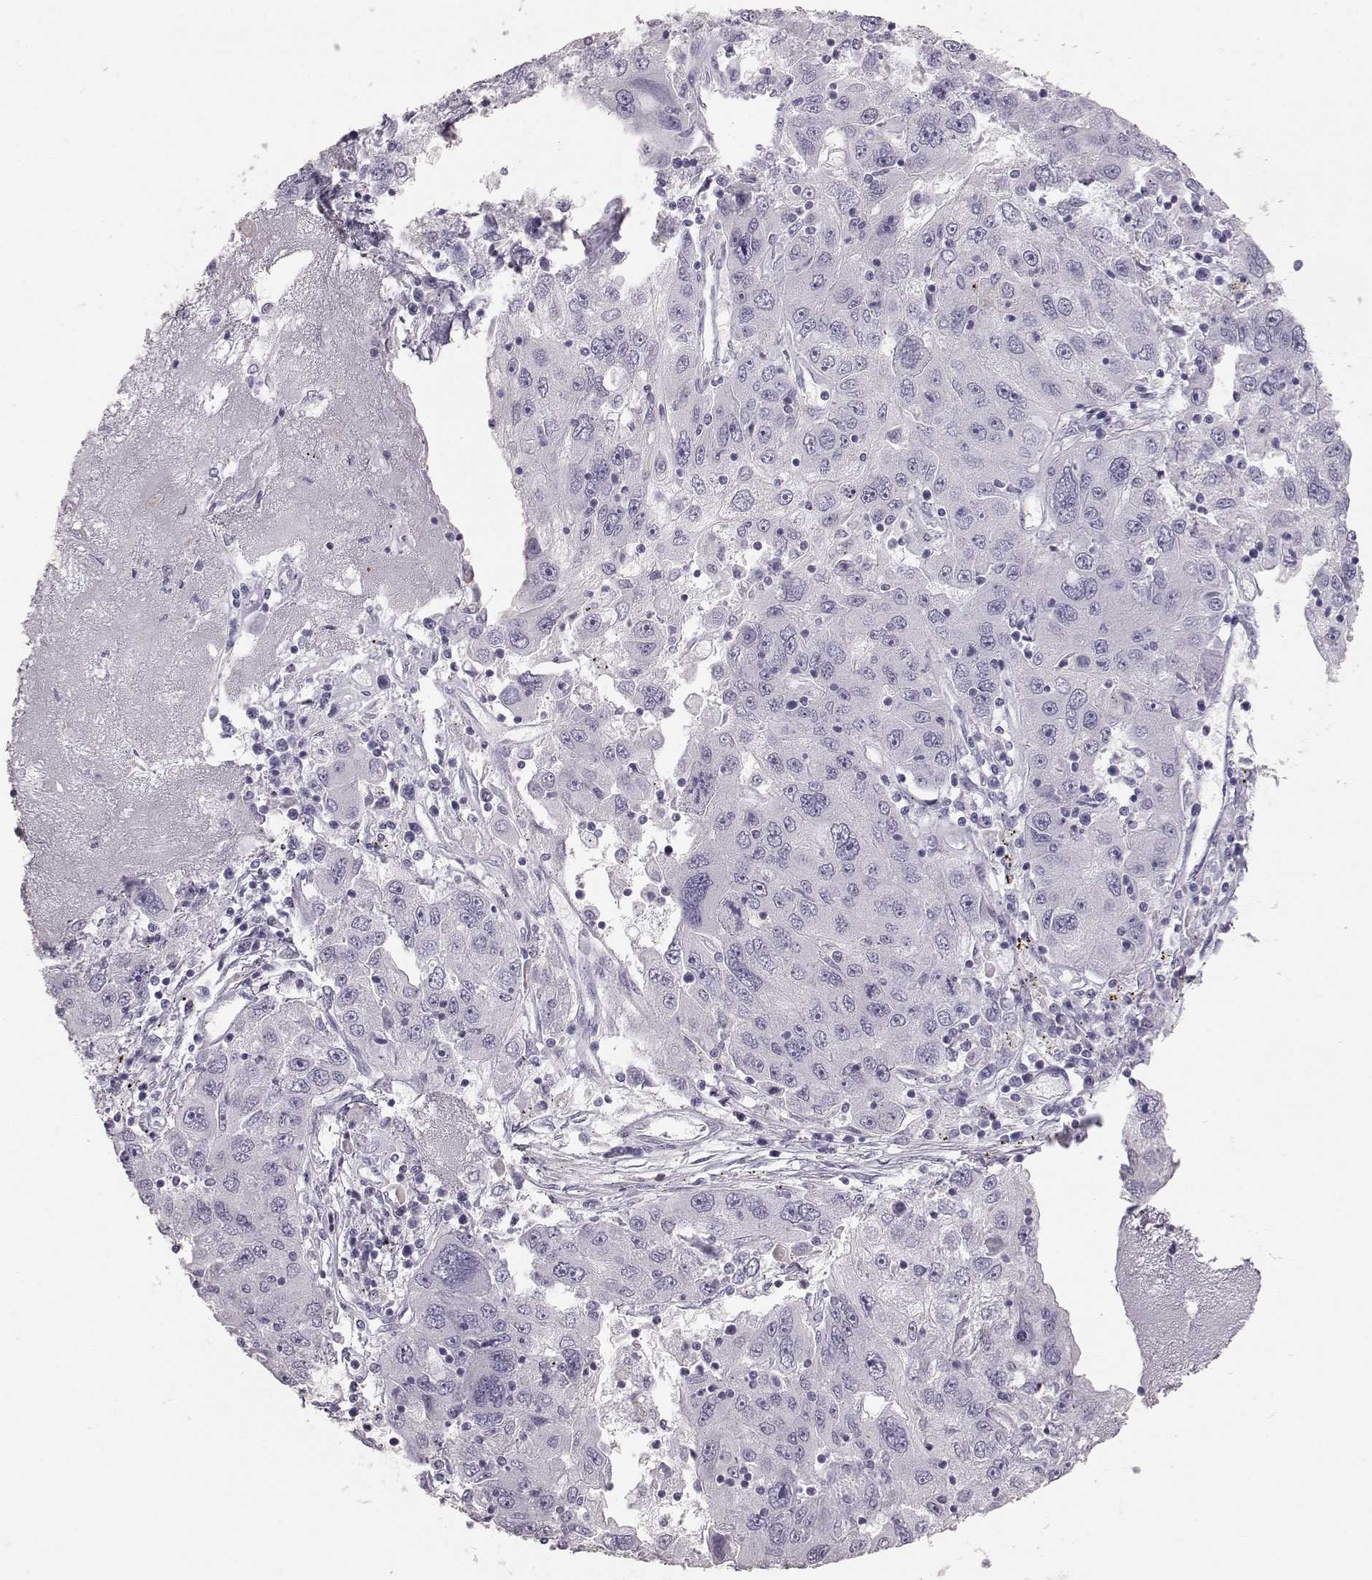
{"staining": {"intensity": "negative", "quantity": "none", "location": "none"}, "tissue": "stomach cancer", "cell_type": "Tumor cells", "image_type": "cancer", "snomed": [{"axis": "morphology", "description": "Adenocarcinoma, NOS"}, {"axis": "topography", "description": "Stomach"}], "caption": "This micrograph is of stomach adenocarcinoma stained with IHC to label a protein in brown with the nuclei are counter-stained blue. There is no staining in tumor cells.", "gene": "KRTAP16-1", "patient": {"sex": "male", "age": 56}}